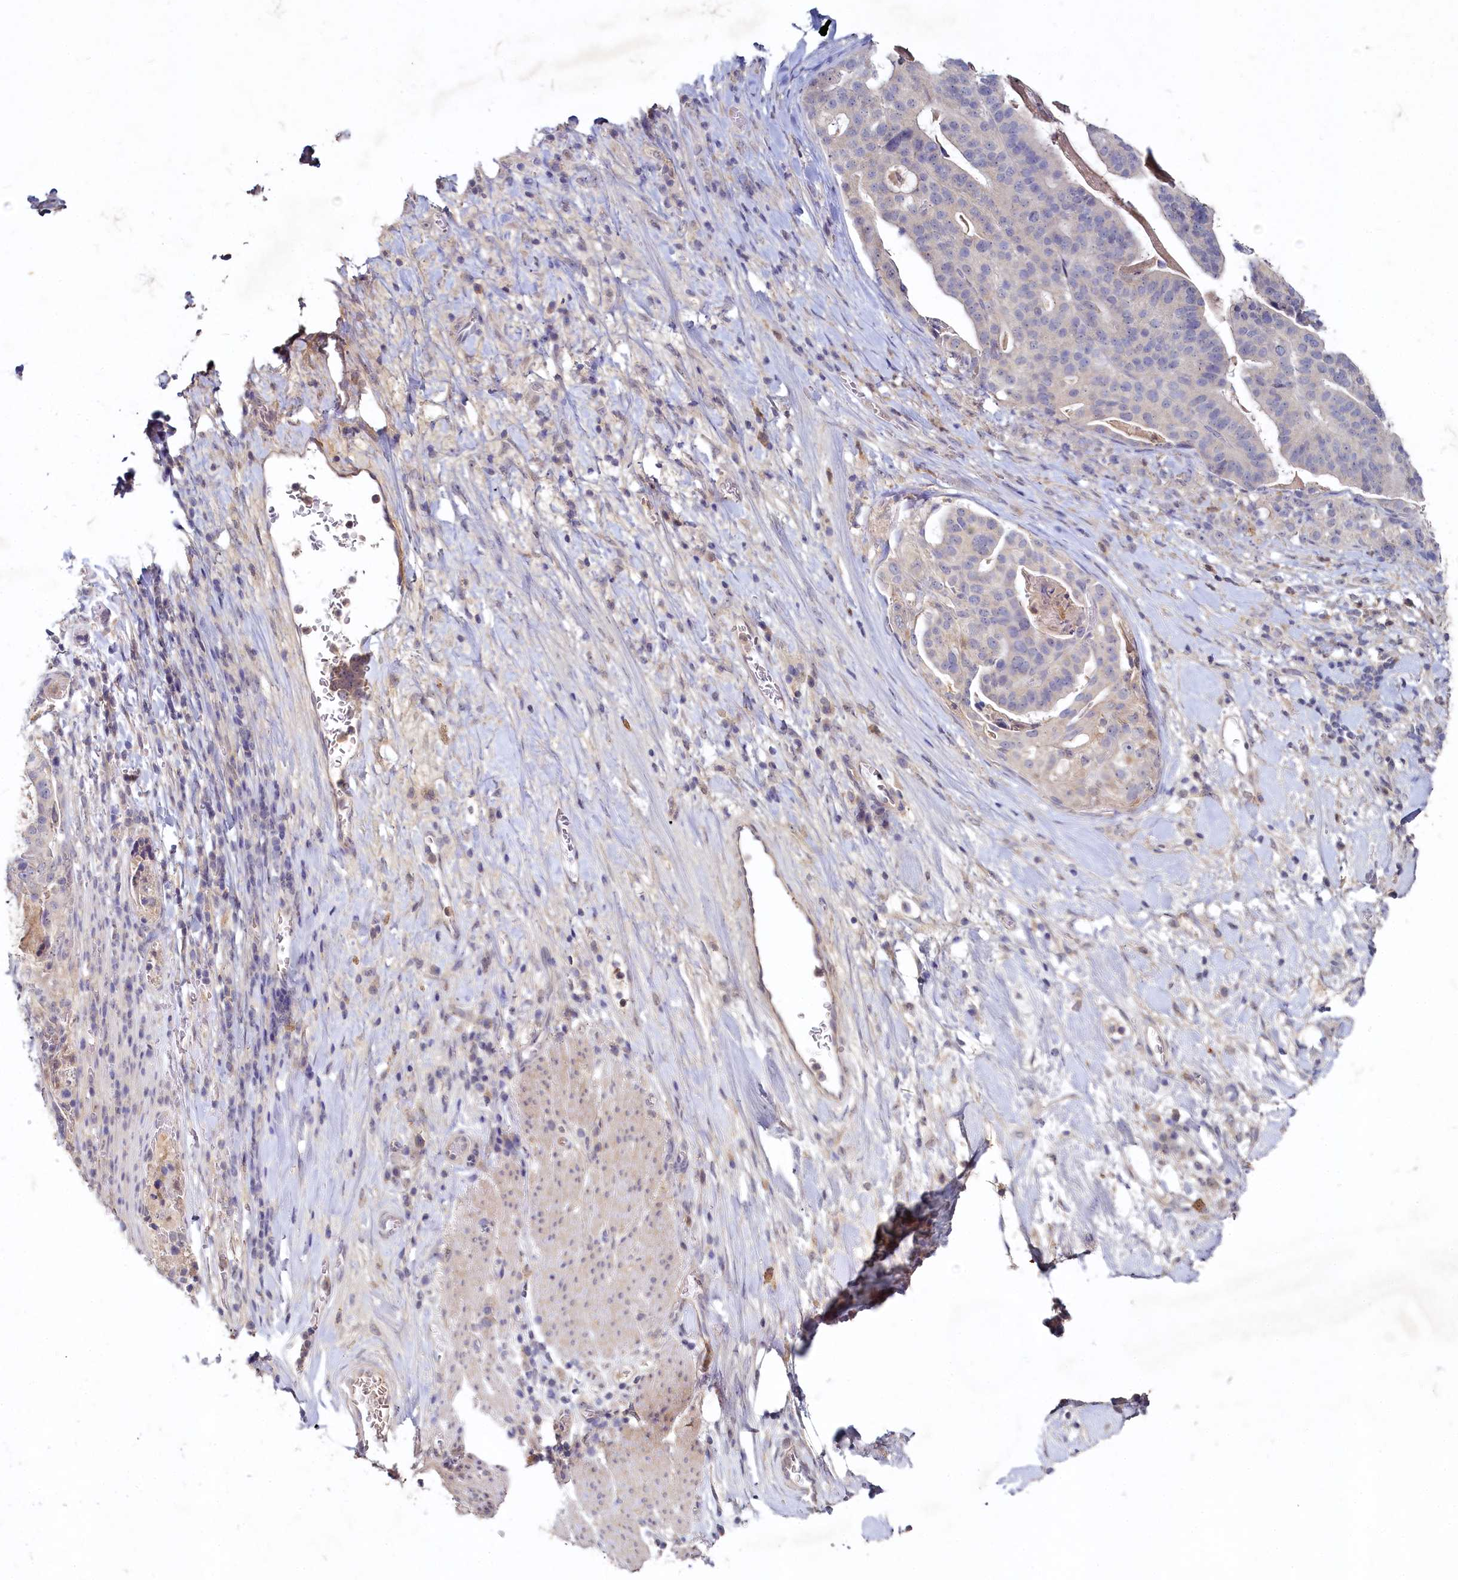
{"staining": {"intensity": "negative", "quantity": "none", "location": "none"}, "tissue": "stomach cancer", "cell_type": "Tumor cells", "image_type": "cancer", "snomed": [{"axis": "morphology", "description": "Adenocarcinoma, NOS"}, {"axis": "topography", "description": "Stomach"}], "caption": "Immunohistochemistry (IHC) of stomach adenocarcinoma reveals no staining in tumor cells.", "gene": "HERC3", "patient": {"sex": "male", "age": 48}}